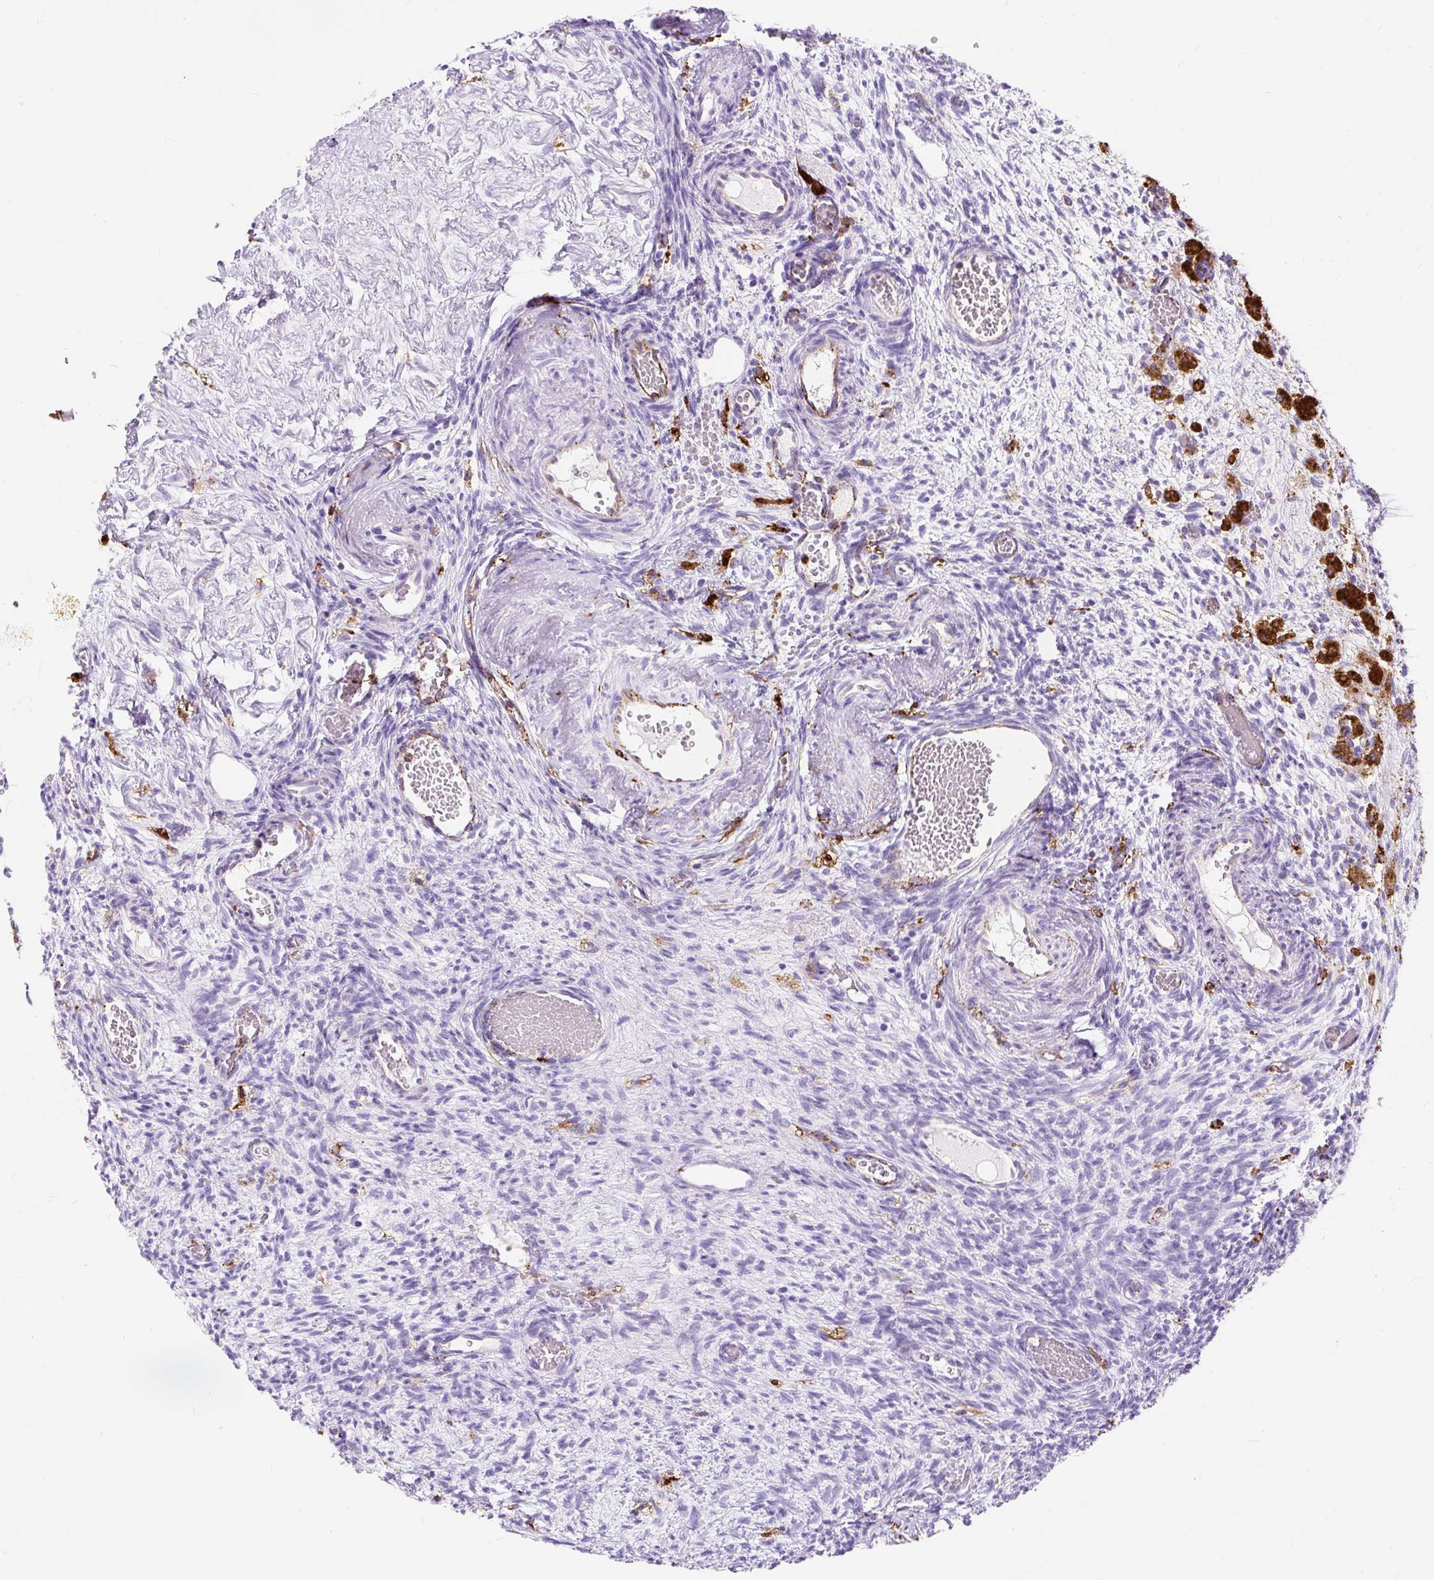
{"staining": {"intensity": "negative", "quantity": "none", "location": "none"}, "tissue": "ovary", "cell_type": "Follicle cells", "image_type": "normal", "snomed": [{"axis": "morphology", "description": "Normal tissue, NOS"}, {"axis": "topography", "description": "Ovary"}], "caption": "Immunohistochemical staining of normal human ovary displays no significant staining in follicle cells. The staining was performed using DAB (3,3'-diaminobenzidine) to visualize the protein expression in brown, while the nuclei were stained in blue with hematoxylin (Magnification: 20x).", "gene": "HLA", "patient": {"sex": "female", "age": 67}}